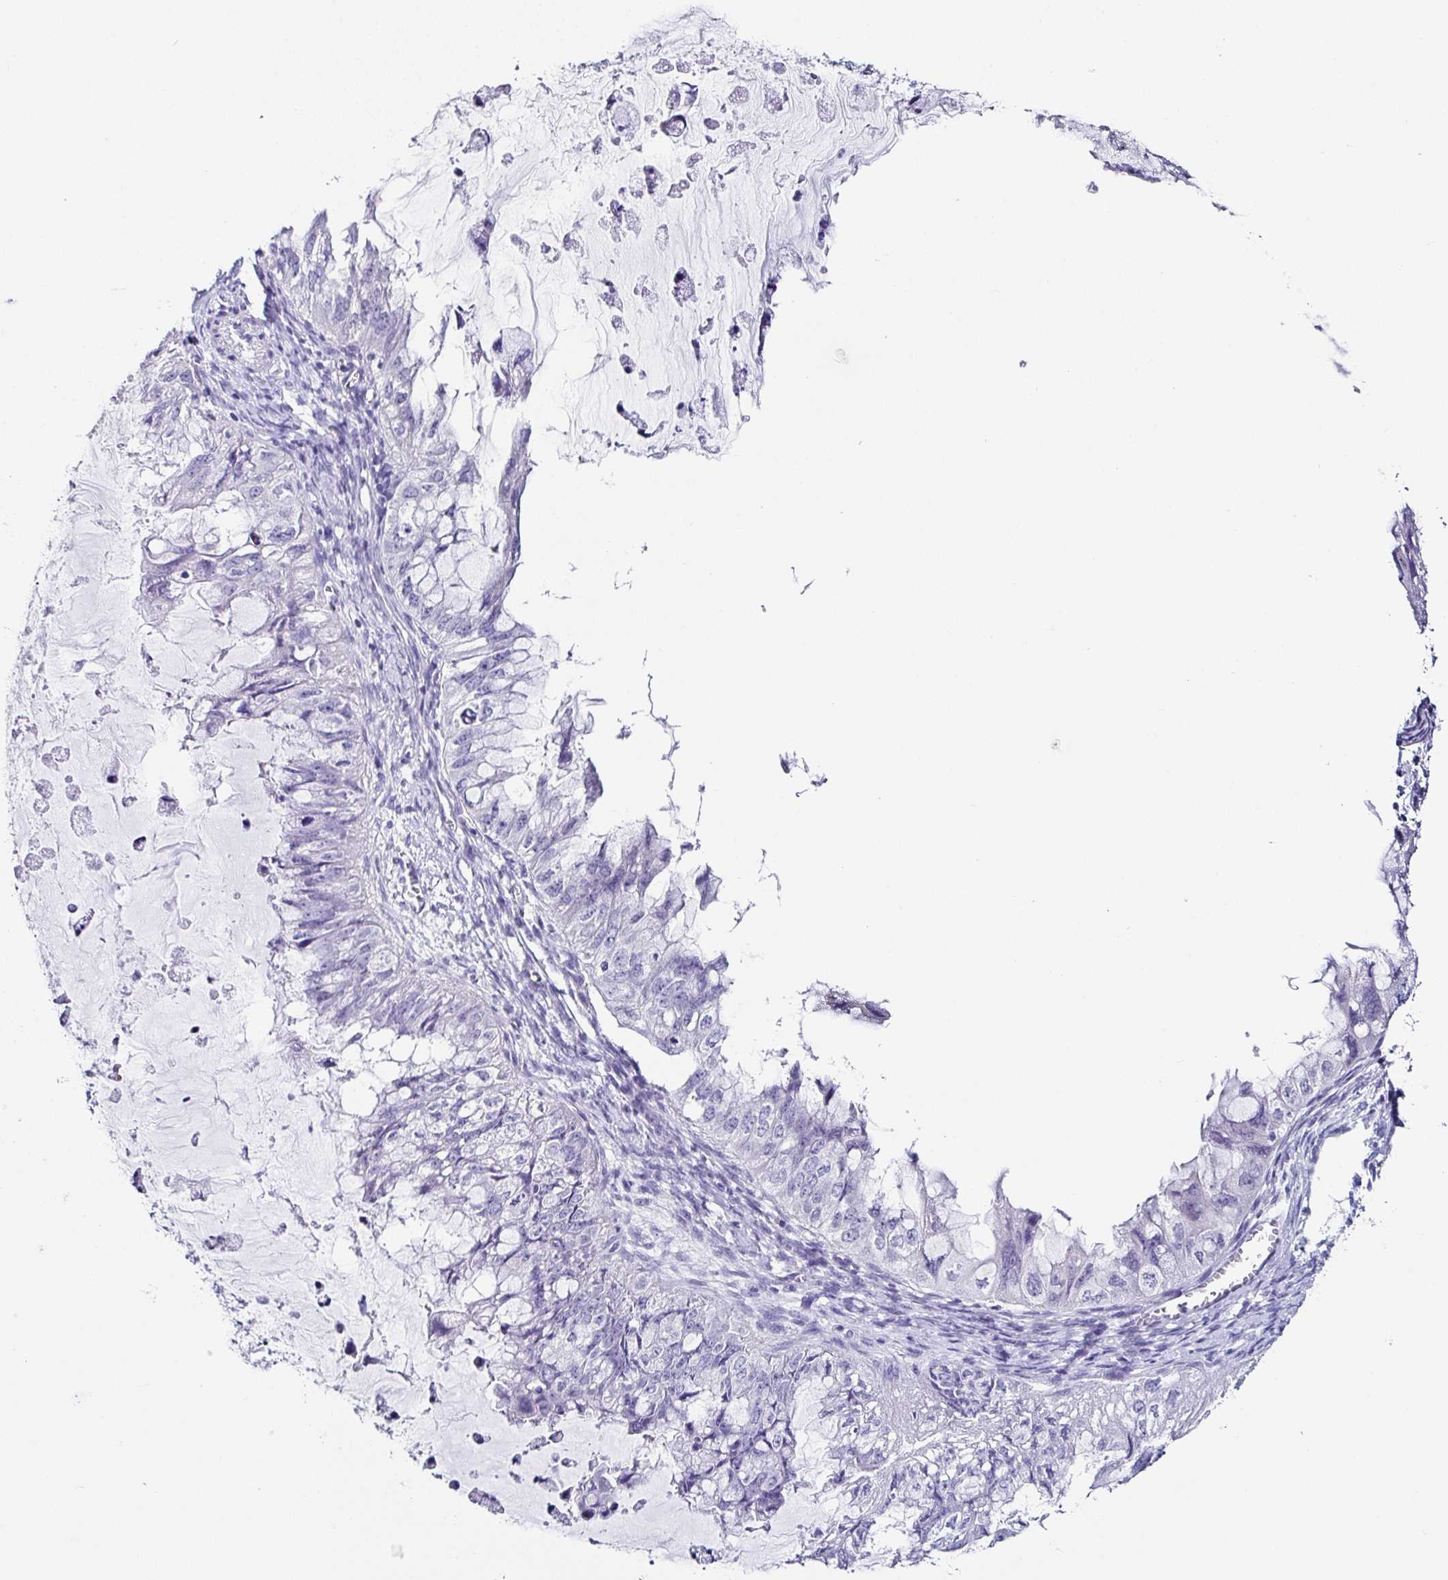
{"staining": {"intensity": "negative", "quantity": "none", "location": "none"}, "tissue": "ovarian cancer", "cell_type": "Tumor cells", "image_type": "cancer", "snomed": [{"axis": "morphology", "description": "Cystadenocarcinoma, mucinous, NOS"}, {"axis": "topography", "description": "Ovary"}], "caption": "Immunohistochemistry of ovarian cancer shows no staining in tumor cells. (Brightfield microscopy of DAB (3,3'-diaminobenzidine) IHC at high magnification).", "gene": "UGT3A1", "patient": {"sex": "female", "age": 72}}